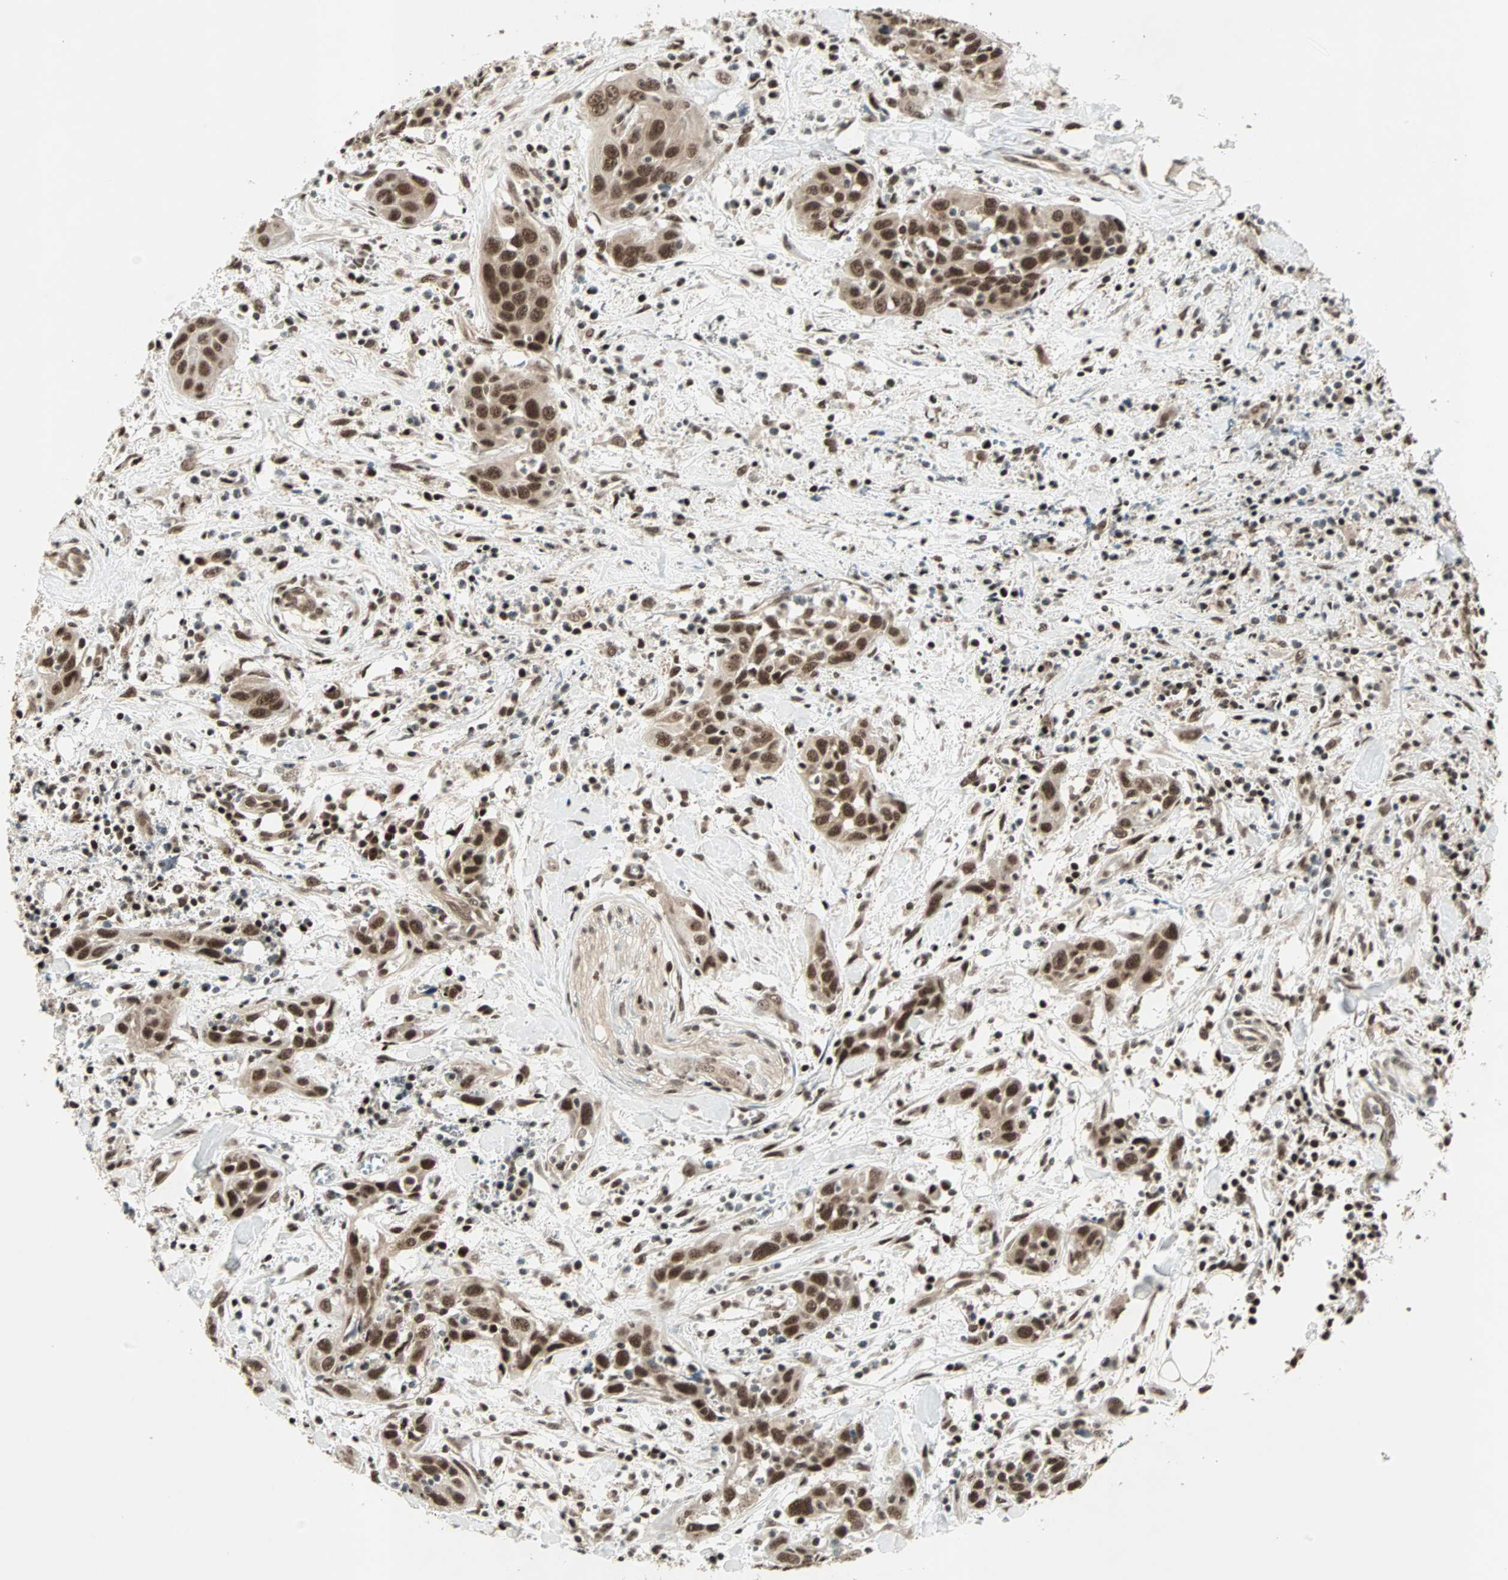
{"staining": {"intensity": "strong", "quantity": ">75%", "location": "cytoplasmic/membranous,nuclear"}, "tissue": "head and neck cancer", "cell_type": "Tumor cells", "image_type": "cancer", "snomed": [{"axis": "morphology", "description": "Squamous cell carcinoma, NOS"}, {"axis": "topography", "description": "Oral tissue"}, {"axis": "topography", "description": "Head-Neck"}], "caption": "Immunohistochemistry image of neoplastic tissue: human head and neck squamous cell carcinoma stained using immunohistochemistry (IHC) shows high levels of strong protein expression localized specifically in the cytoplasmic/membranous and nuclear of tumor cells, appearing as a cytoplasmic/membranous and nuclear brown color.", "gene": "ZNF44", "patient": {"sex": "female", "age": 50}}